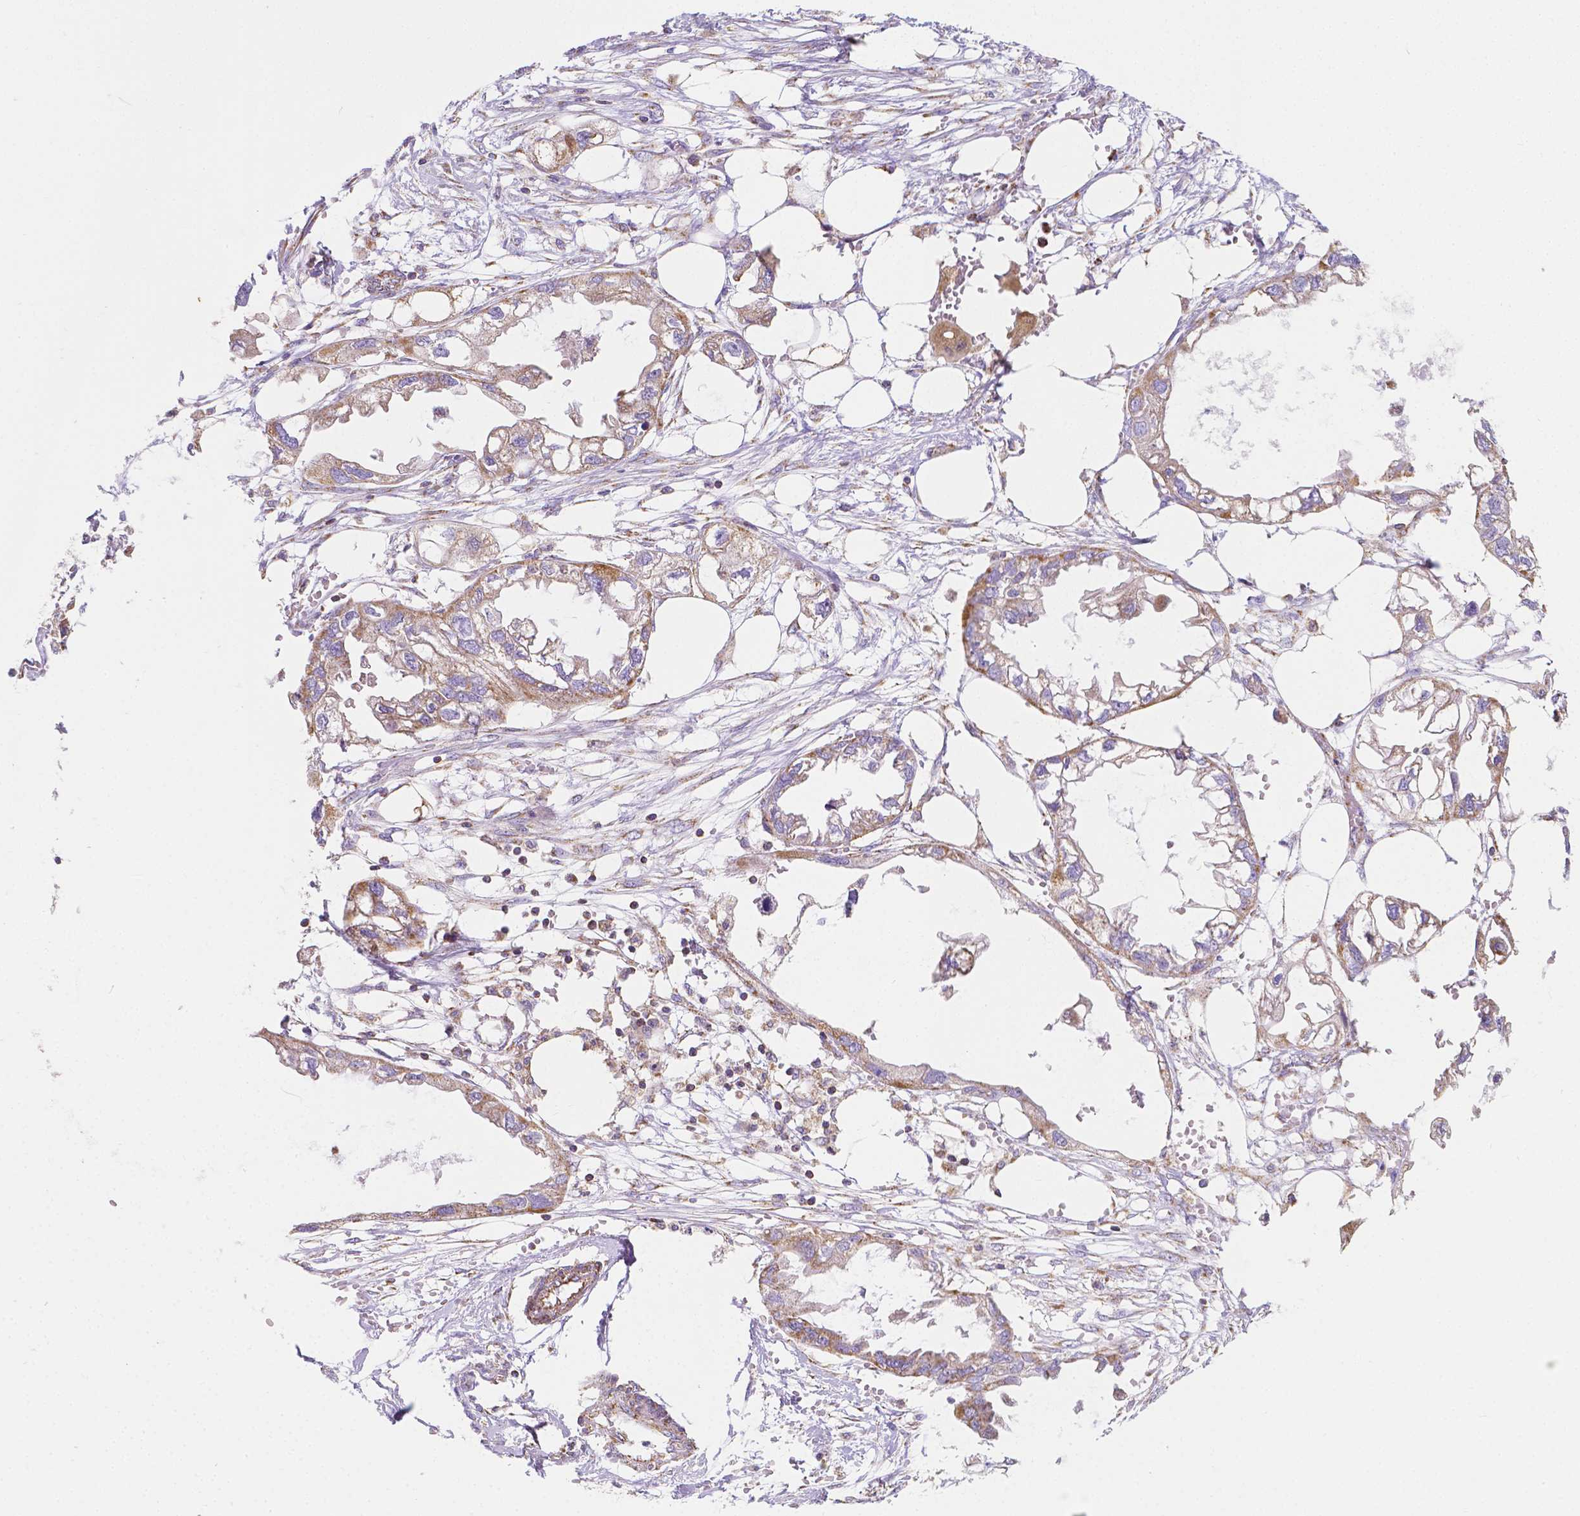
{"staining": {"intensity": "moderate", "quantity": "25%-75%", "location": "cytoplasmic/membranous"}, "tissue": "endometrial cancer", "cell_type": "Tumor cells", "image_type": "cancer", "snomed": [{"axis": "morphology", "description": "Adenocarcinoma, NOS"}, {"axis": "morphology", "description": "Adenocarcinoma, metastatic, NOS"}, {"axis": "topography", "description": "Adipose tissue"}, {"axis": "topography", "description": "Endometrium"}], "caption": "Moderate cytoplasmic/membranous protein positivity is seen in approximately 25%-75% of tumor cells in endometrial cancer (adenocarcinoma).", "gene": "SGTB", "patient": {"sex": "female", "age": 67}}